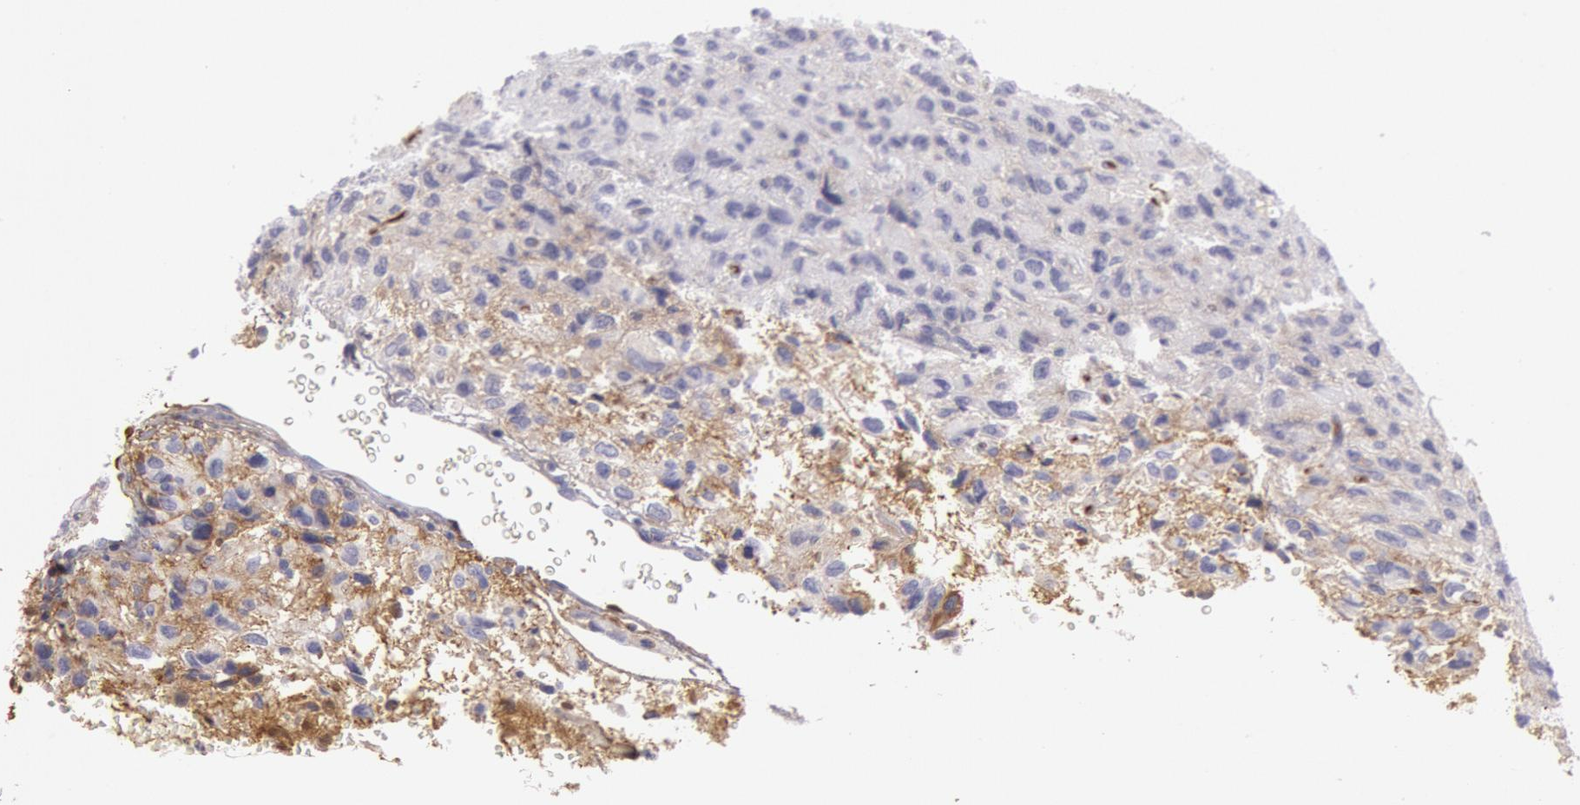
{"staining": {"intensity": "moderate", "quantity": "25%-75%", "location": "cytoplasmic/membranous"}, "tissue": "glioma", "cell_type": "Tumor cells", "image_type": "cancer", "snomed": [{"axis": "morphology", "description": "Glioma, malignant, High grade"}, {"axis": "topography", "description": "Brain"}], "caption": "The image displays immunohistochemical staining of glioma. There is moderate cytoplasmic/membranous positivity is present in about 25%-75% of tumor cells.", "gene": "IGHG1", "patient": {"sex": "female", "age": 60}}